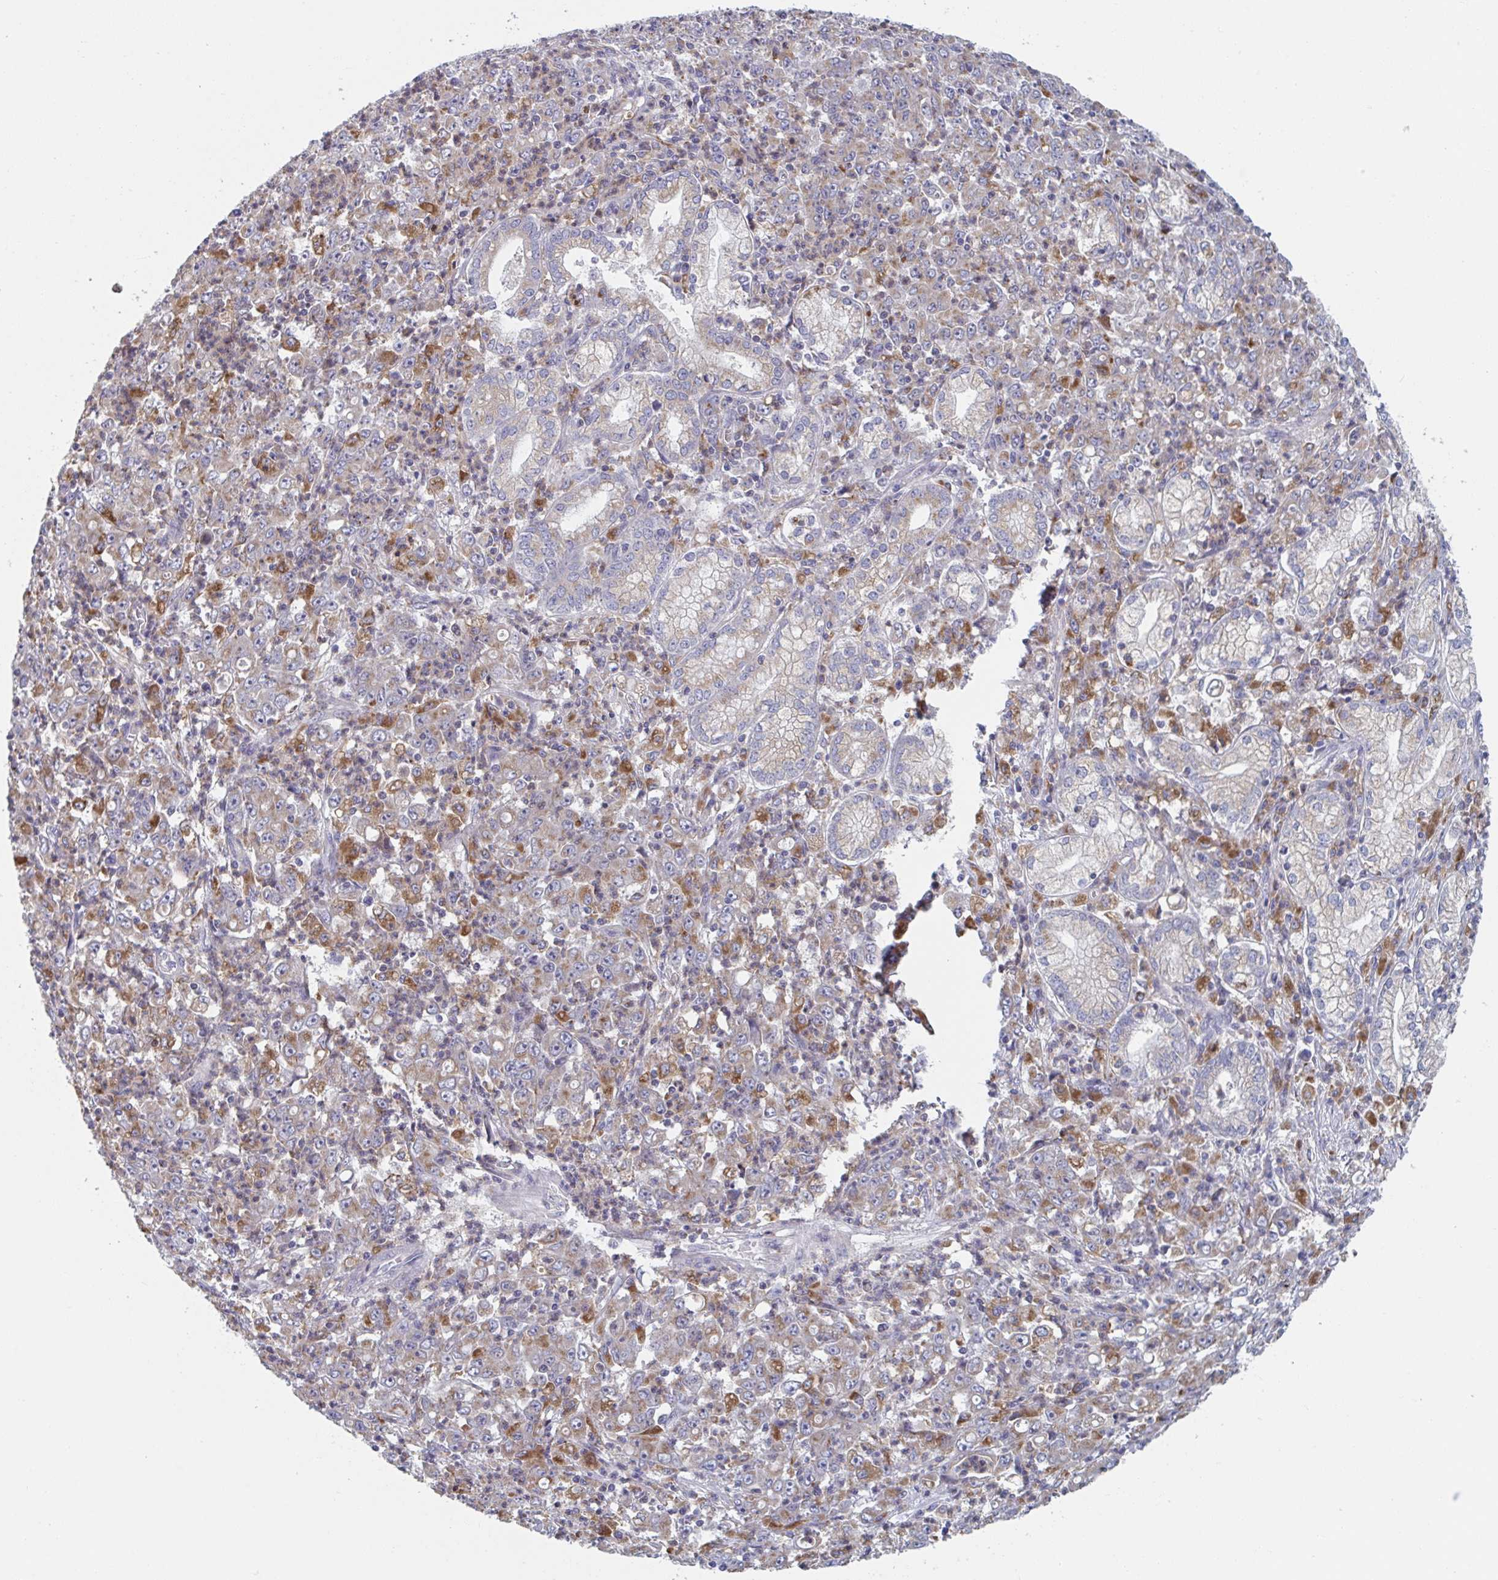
{"staining": {"intensity": "moderate", "quantity": ">75%", "location": "cytoplasmic/membranous"}, "tissue": "stomach cancer", "cell_type": "Tumor cells", "image_type": "cancer", "snomed": [{"axis": "morphology", "description": "Adenocarcinoma, NOS"}, {"axis": "topography", "description": "Stomach, lower"}], "caption": "Stomach cancer (adenocarcinoma) stained for a protein (brown) demonstrates moderate cytoplasmic/membranous positive staining in approximately >75% of tumor cells.", "gene": "NIPSNAP1", "patient": {"sex": "female", "age": 71}}